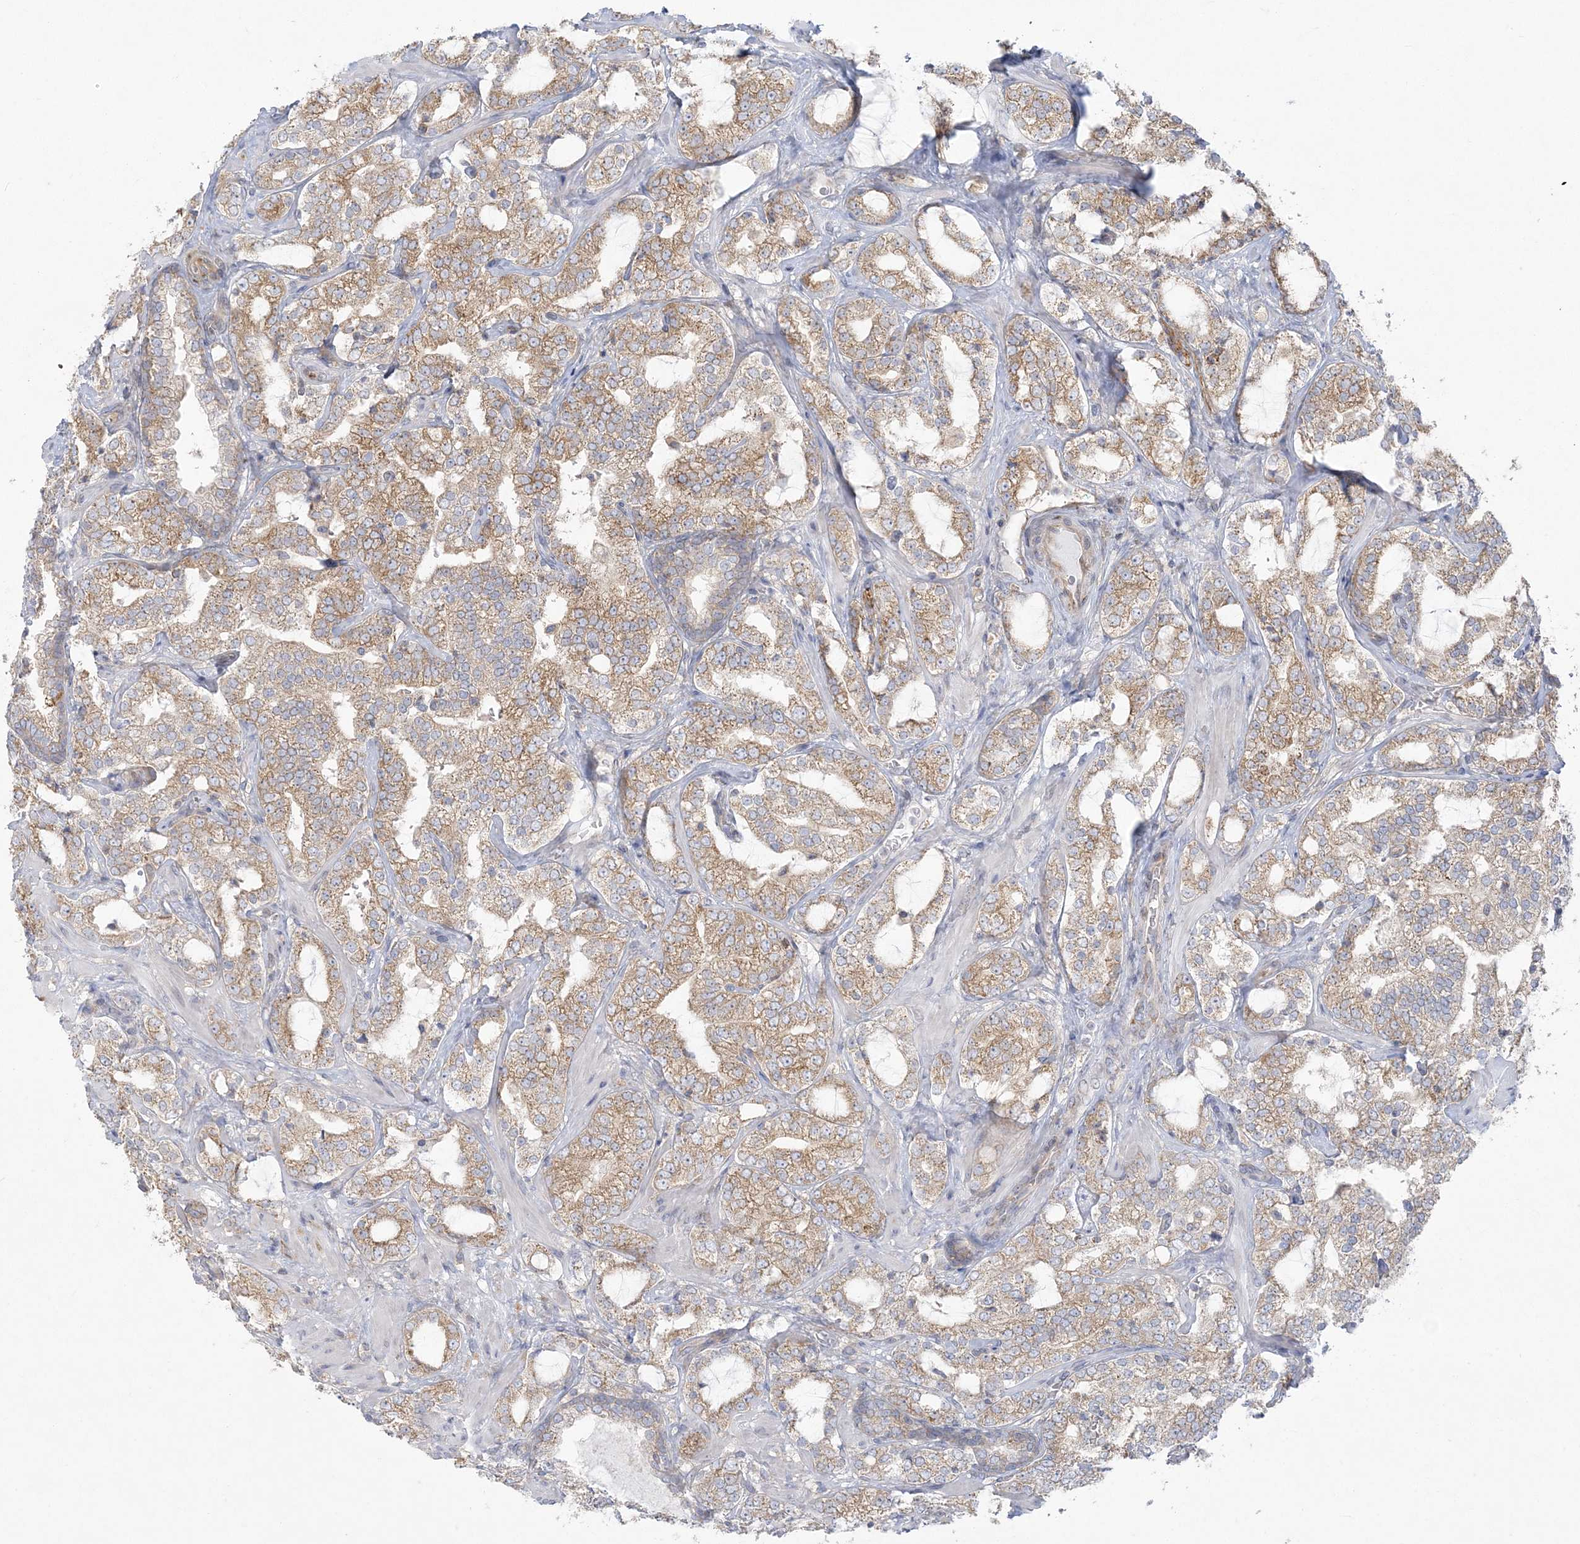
{"staining": {"intensity": "moderate", "quantity": ">75%", "location": "cytoplasmic/membranous"}, "tissue": "prostate cancer", "cell_type": "Tumor cells", "image_type": "cancer", "snomed": [{"axis": "morphology", "description": "Adenocarcinoma, High grade"}, {"axis": "topography", "description": "Prostate"}], "caption": "Prostate high-grade adenocarcinoma was stained to show a protein in brown. There is medium levels of moderate cytoplasmic/membranous staining in approximately >75% of tumor cells. Nuclei are stained in blue.", "gene": "ZC3H6", "patient": {"sex": "male", "age": 64}}